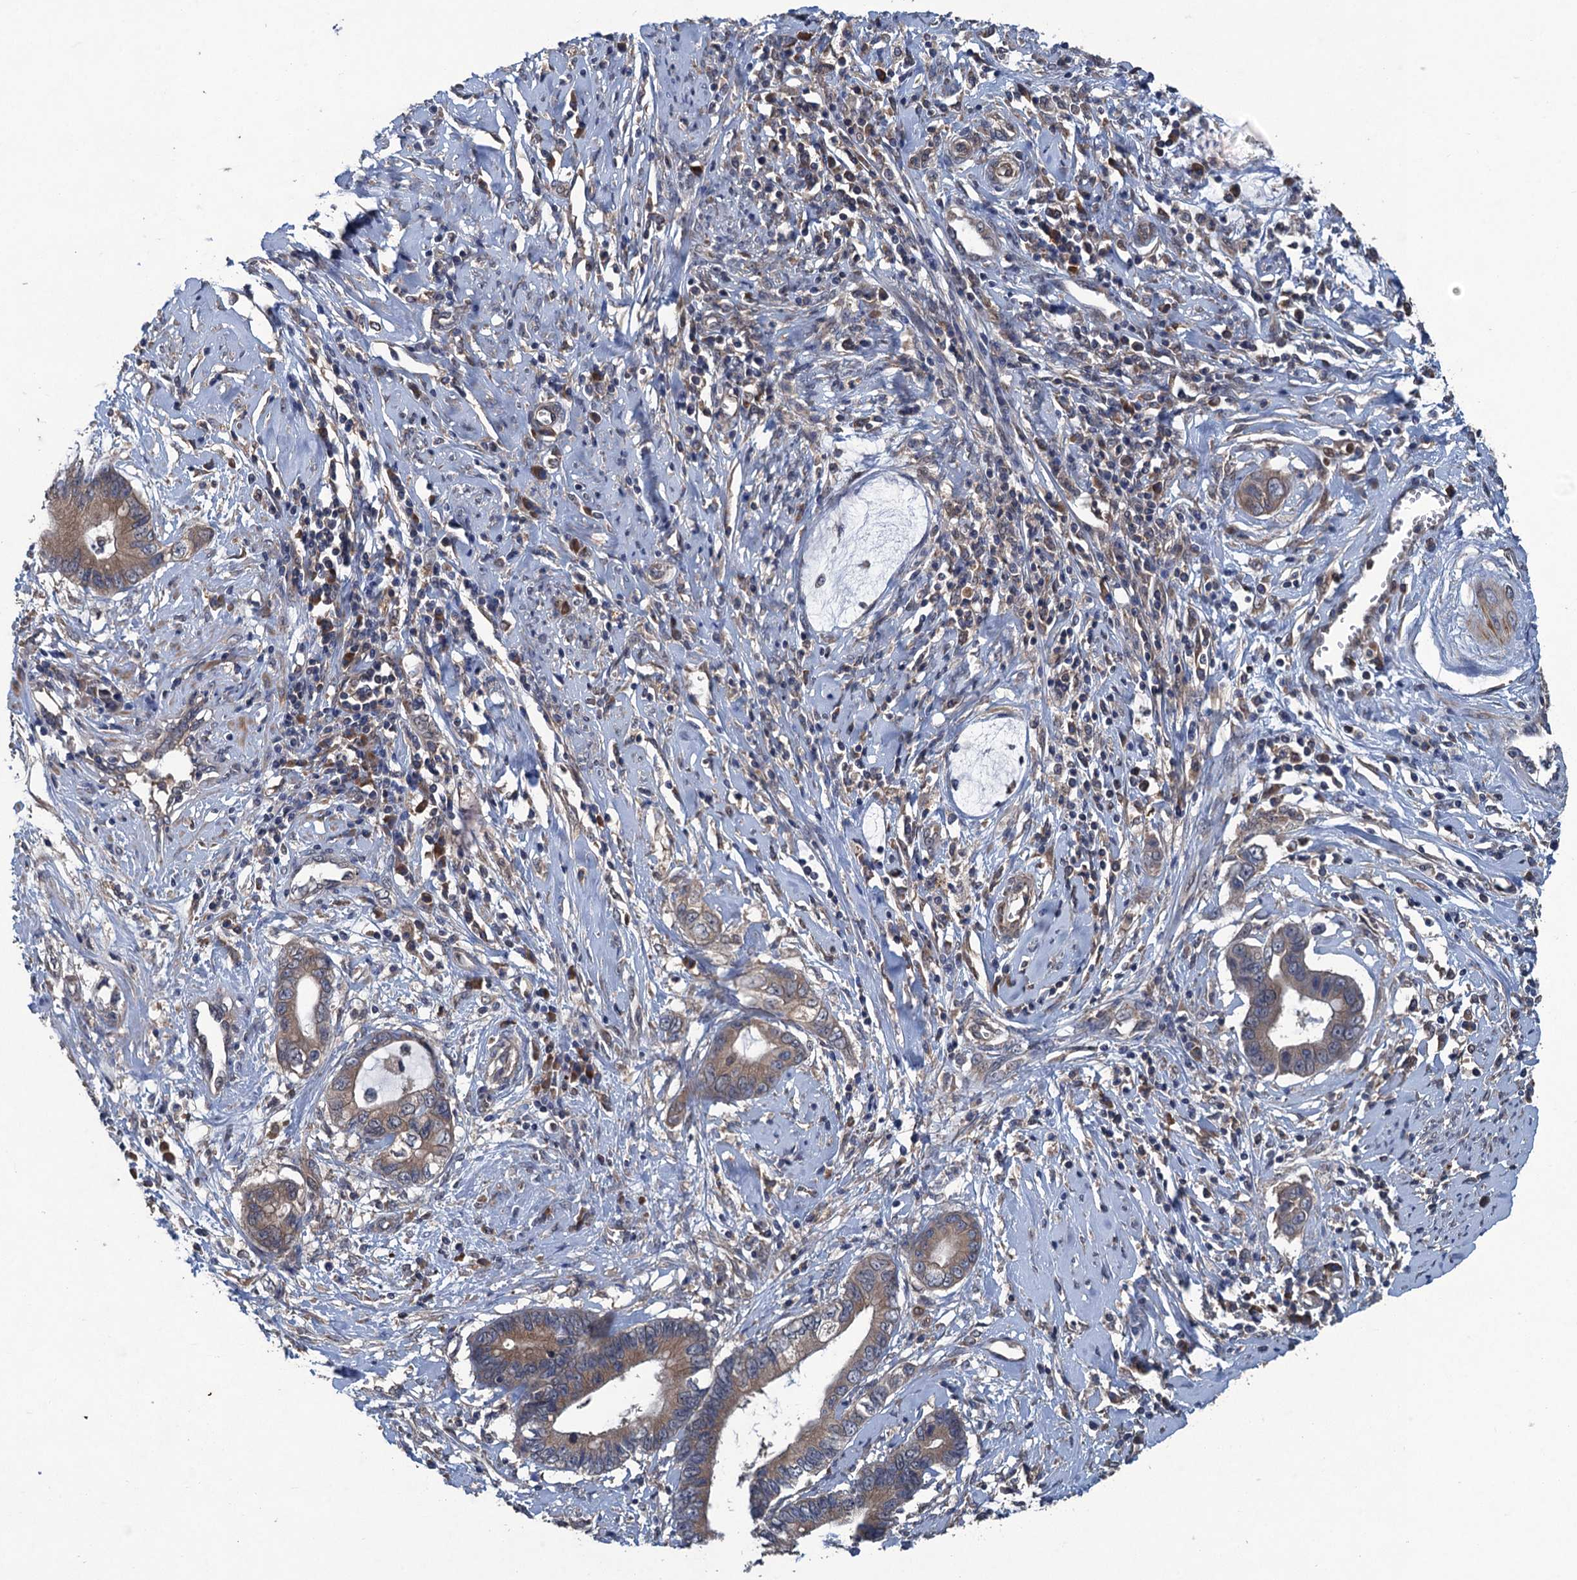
{"staining": {"intensity": "moderate", "quantity": "25%-75%", "location": "cytoplasmic/membranous"}, "tissue": "cervical cancer", "cell_type": "Tumor cells", "image_type": "cancer", "snomed": [{"axis": "morphology", "description": "Adenocarcinoma, NOS"}, {"axis": "topography", "description": "Cervix"}], "caption": "A brown stain highlights moderate cytoplasmic/membranous expression of a protein in human adenocarcinoma (cervical) tumor cells.", "gene": "CNTN5", "patient": {"sex": "female", "age": 44}}